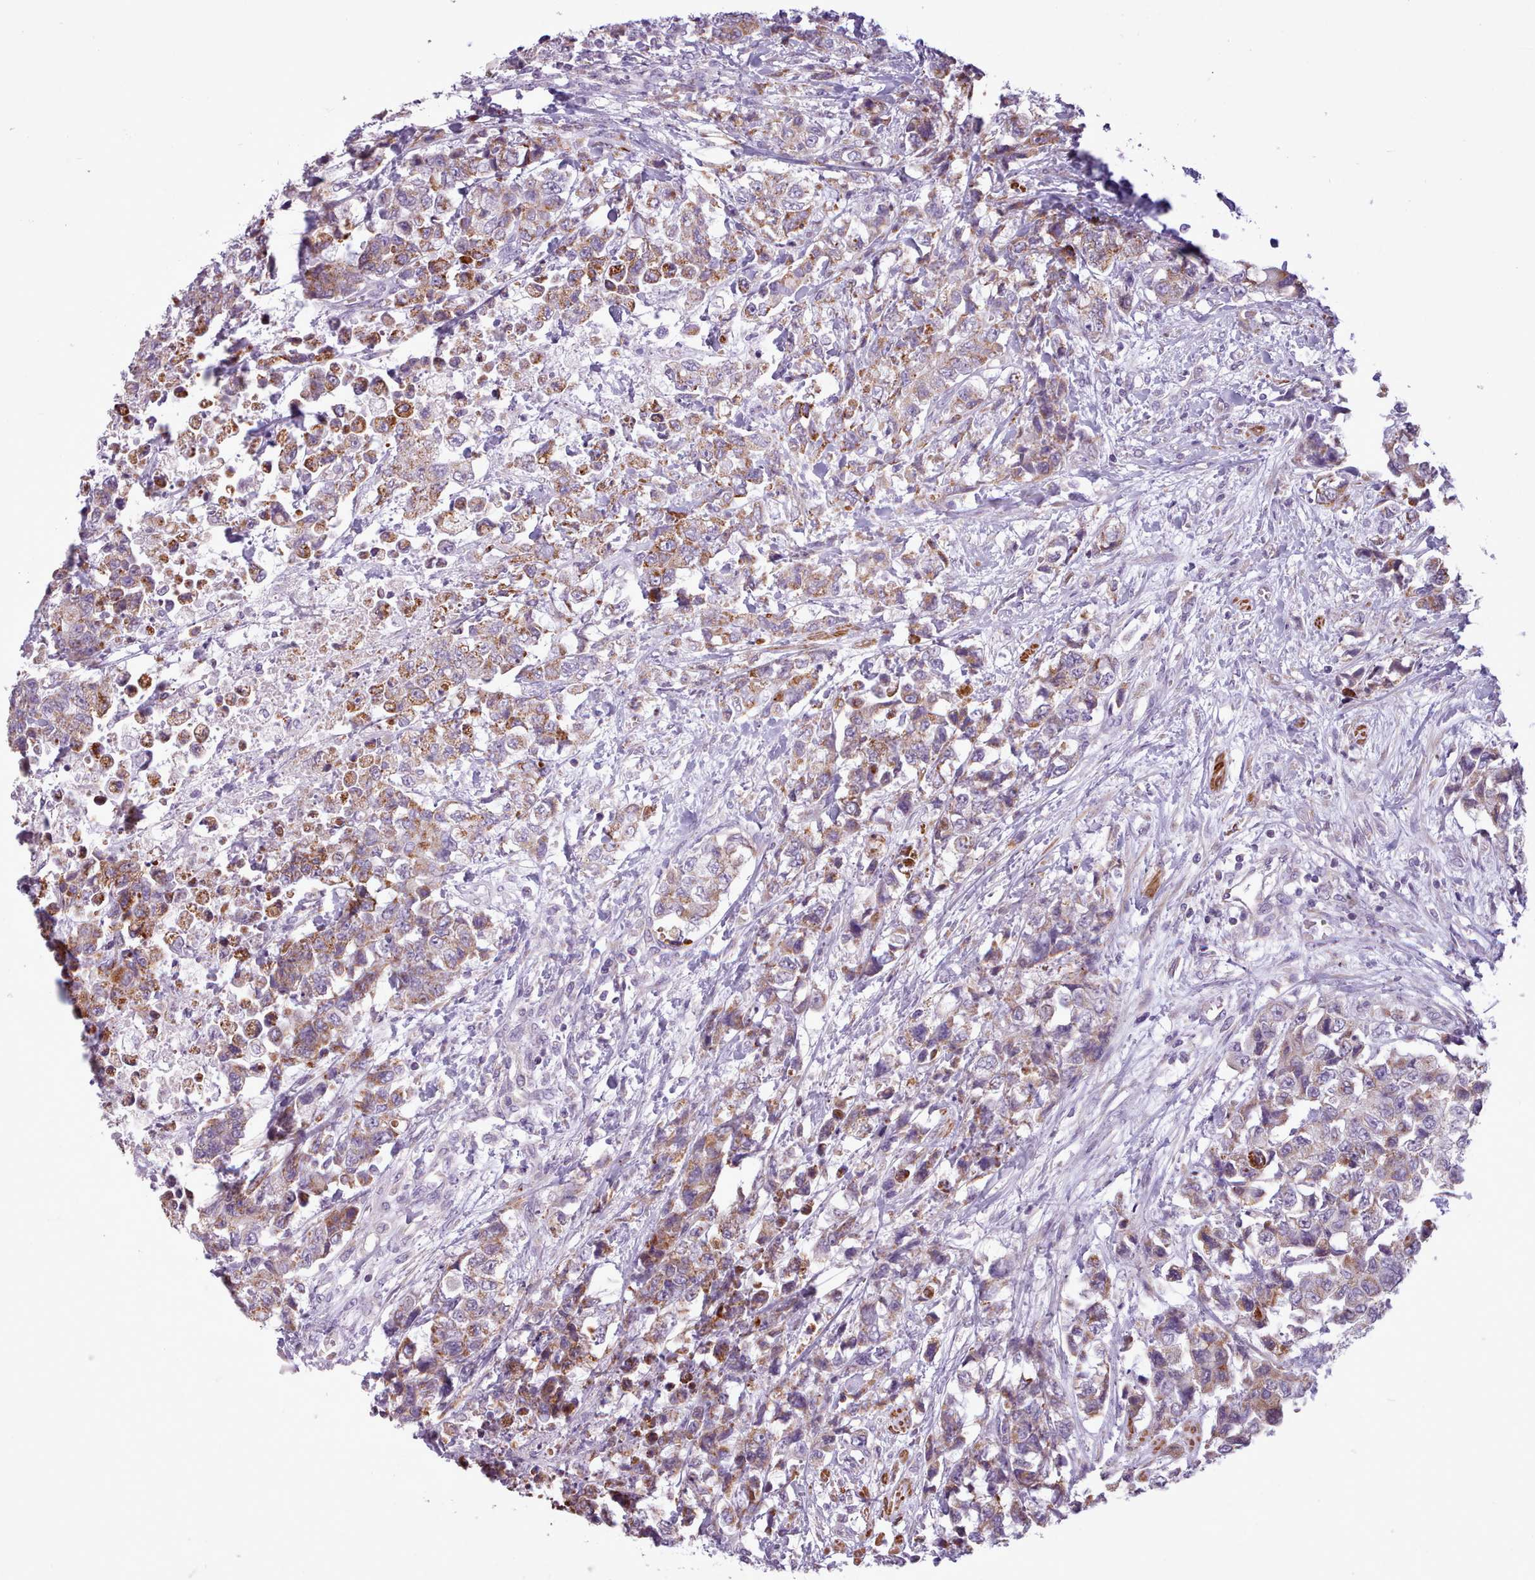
{"staining": {"intensity": "moderate", "quantity": "25%-75%", "location": "cytoplasmic/membranous"}, "tissue": "urothelial cancer", "cell_type": "Tumor cells", "image_type": "cancer", "snomed": [{"axis": "morphology", "description": "Urothelial carcinoma, High grade"}, {"axis": "topography", "description": "Urinary bladder"}], "caption": "A brown stain highlights moderate cytoplasmic/membranous positivity of a protein in high-grade urothelial carcinoma tumor cells. (IHC, brightfield microscopy, high magnification).", "gene": "AVL9", "patient": {"sex": "female", "age": 78}}